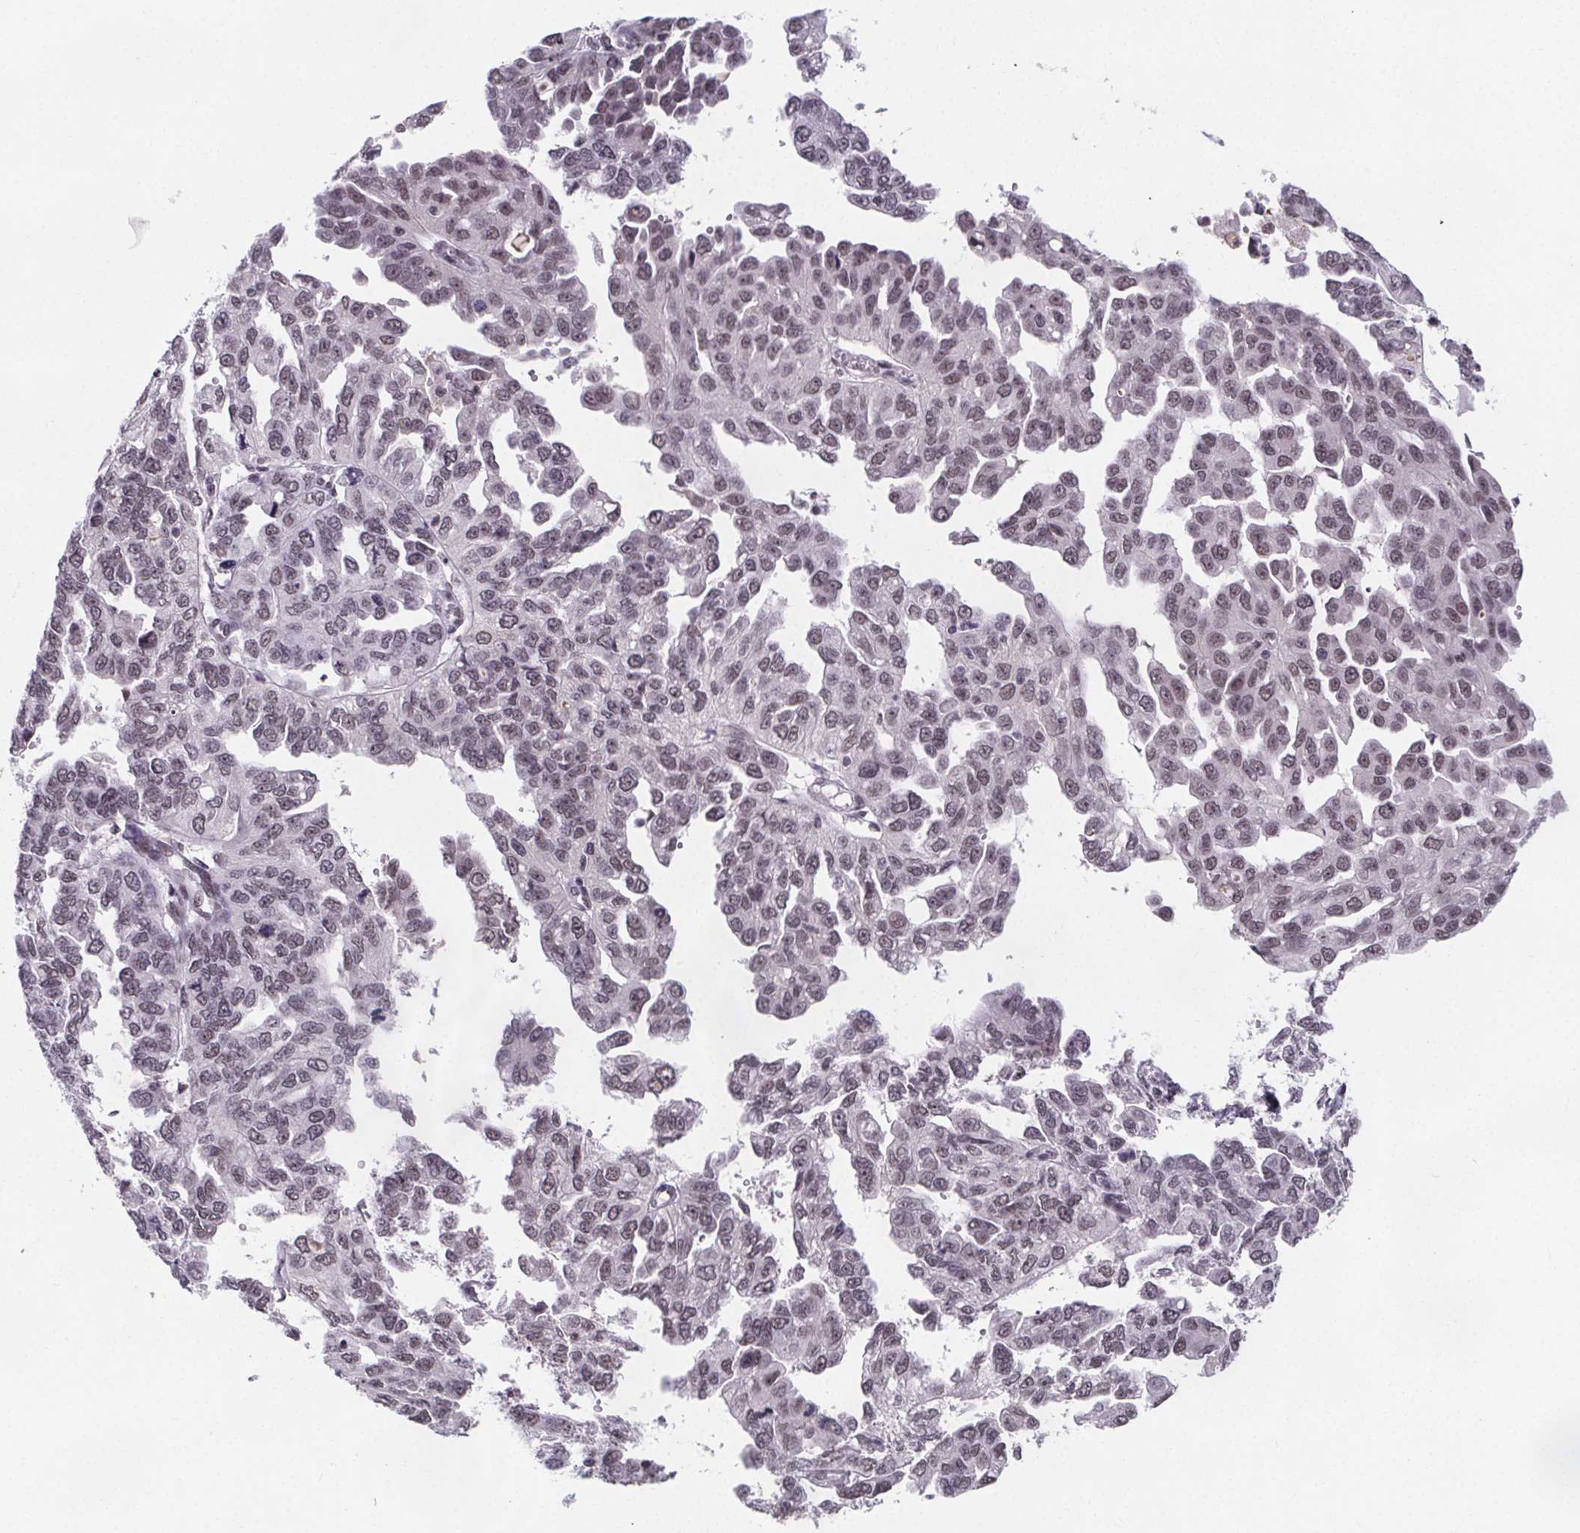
{"staining": {"intensity": "weak", "quantity": "25%-75%", "location": "nuclear"}, "tissue": "ovarian cancer", "cell_type": "Tumor cells", "image_type": "cancer", "snomed": [{"axis": "morphology", "description": "Cystadenocarcinoma, serous, NOS"}, {"axis": "topography", "description": "Ovary"}], "caption": "Immunohistochemical staining of serous cystadenocarcinoma (ovarian) exhibits weak nuclear protein staining in approximately 25%-75% of tumor cells.", "gene": "ZNF572", "patient": {"sex": "female", "age": 53}}